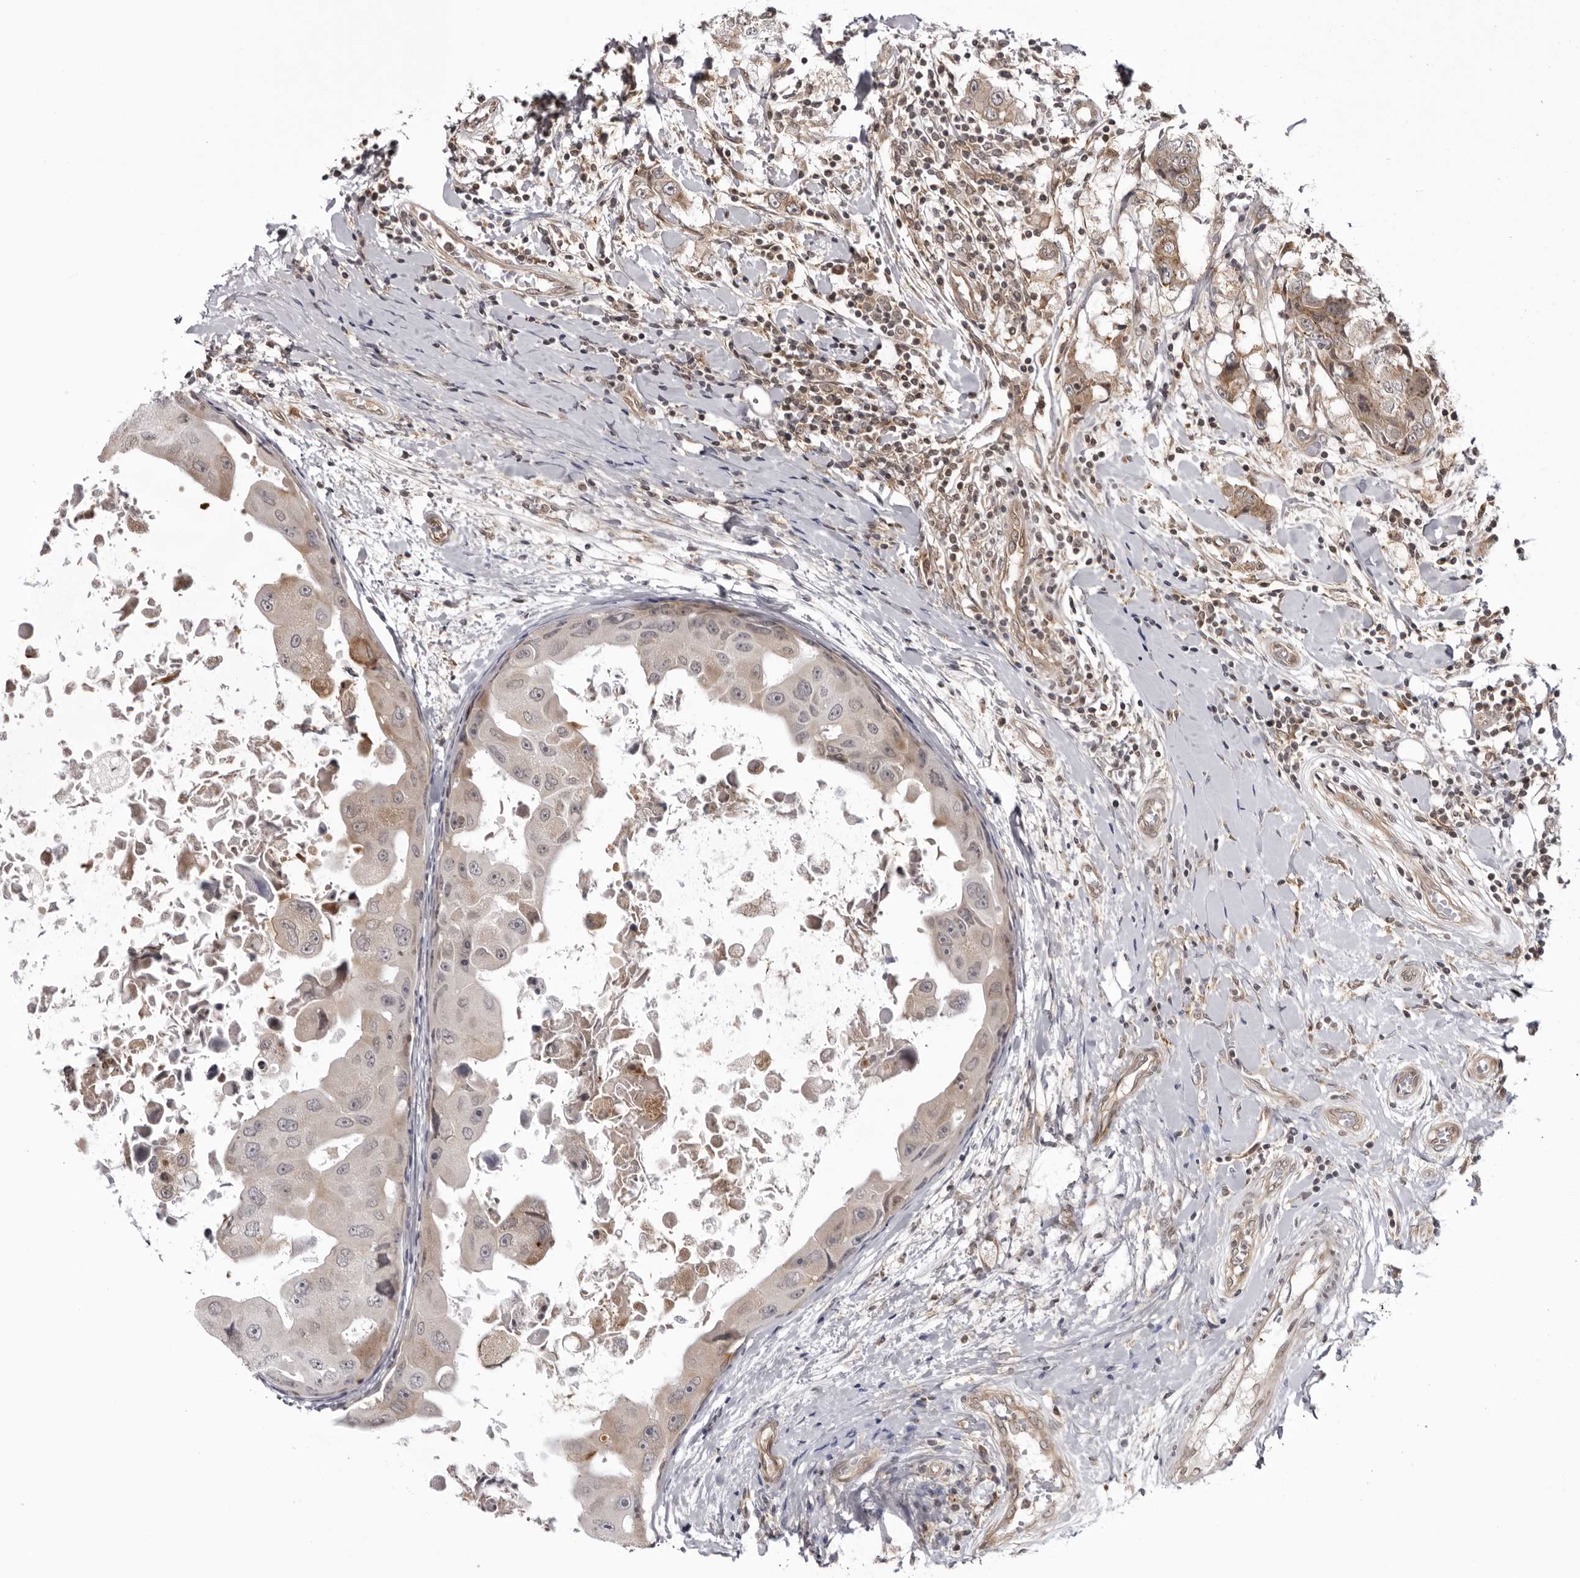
{"staining": {"intensity": "weak", "quantity": "25%-75%", "location": "cytoplasmic/membranous"}, "tissue": "breast cancer", "cell_type": "Tumor cells", "image_type": "cancer", "snomed": [{"axis": "morphology", "description": "Duct carcinoma"}, {"axis": "topography", "description": "Breast"}], "caption": "Weak cytoplasmic/membranous staining for a protein is seen in approximately 25%-75% of tumor cells of breast cancer (intraductal carcinoma) using immunohistochemistry.", "gene": "USP43", "patient": {"sex": "female", "age": 27}}